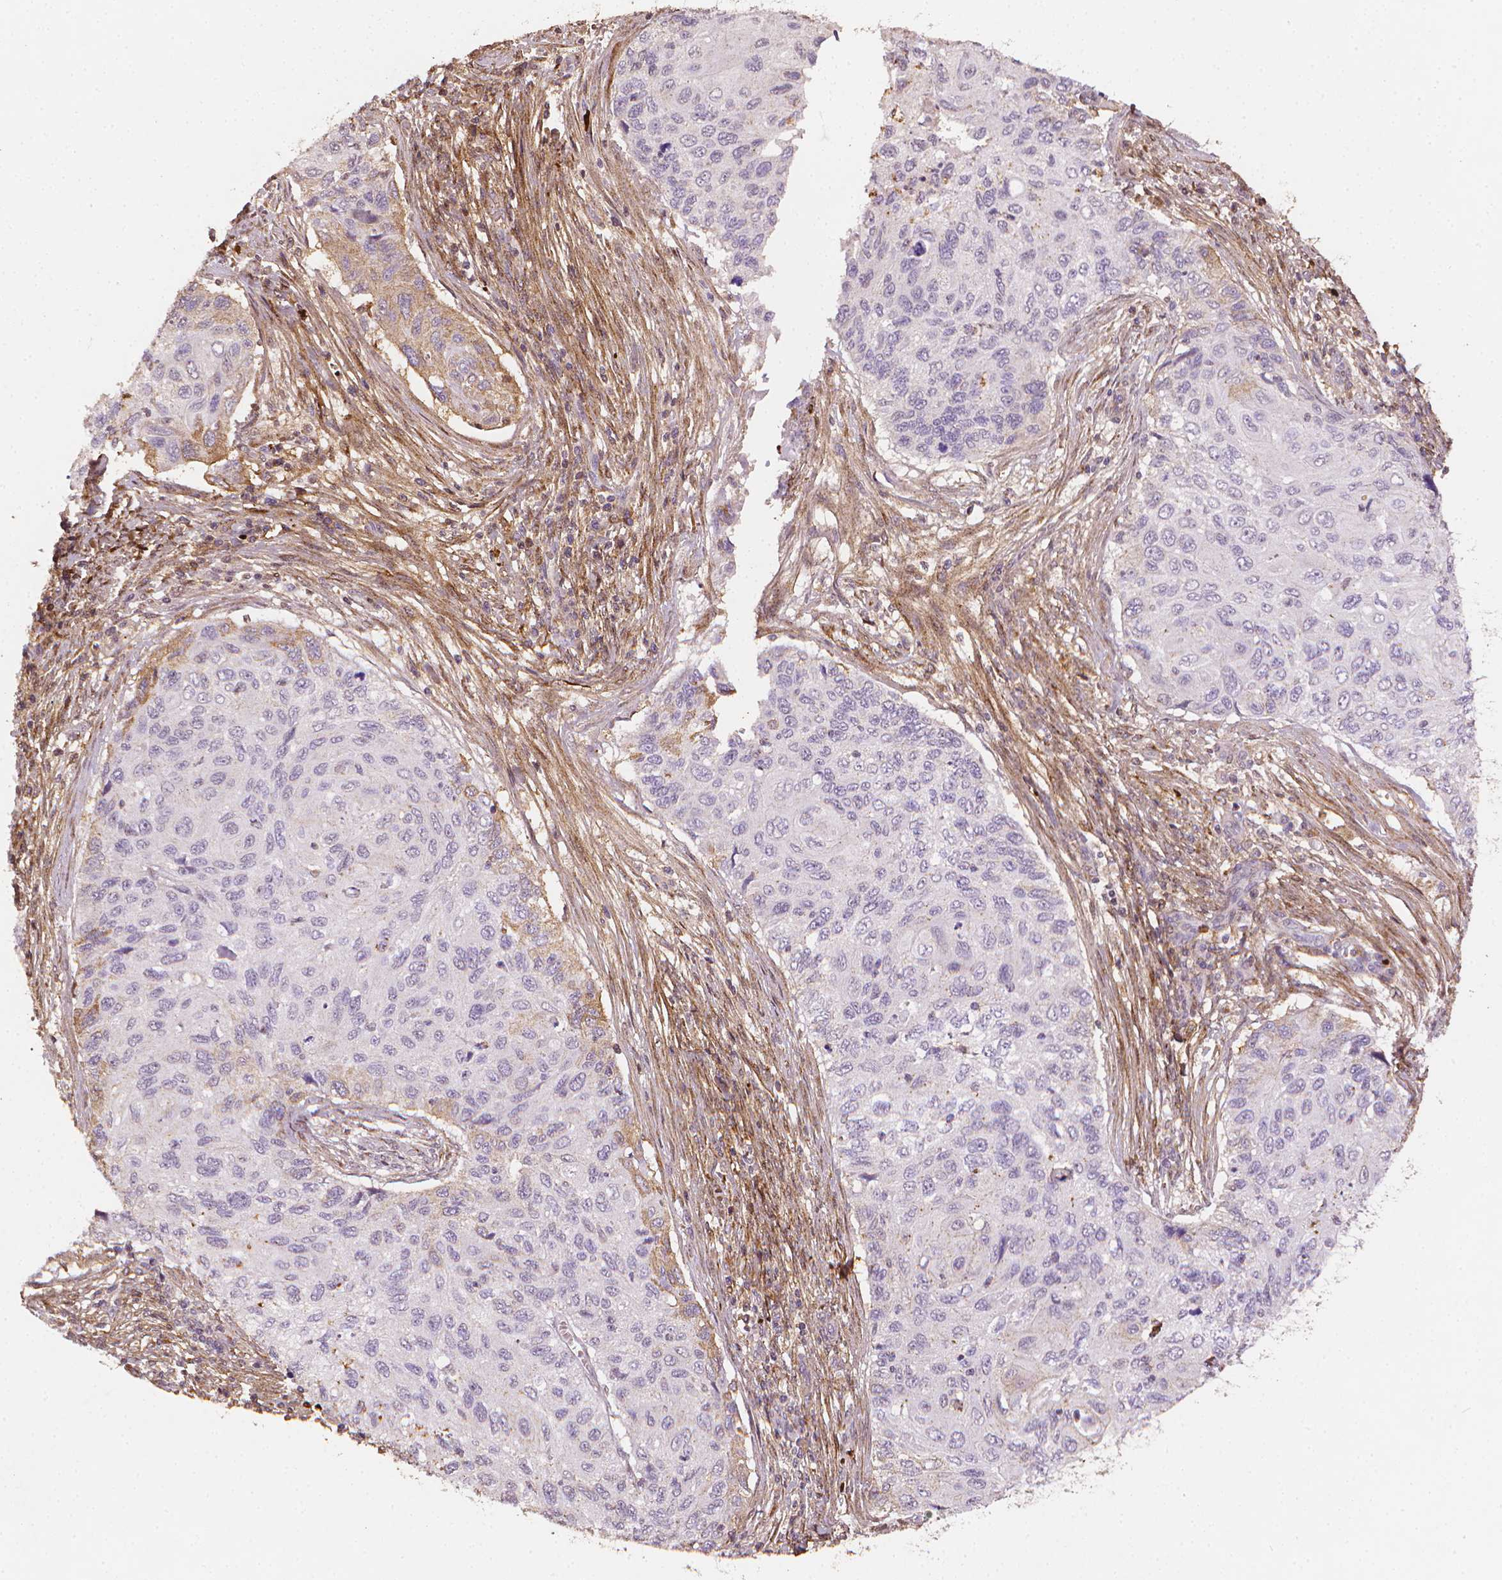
{"staining": {"intensity": "negative", "quantity": "none", "location": "none"}, "tissue": "cervical cancer", "cell_type": "Tumor cells", "image_type": "cancer", "snomed": [{"axis": "morphology", "description": "Squamous cell carcinoma, NOS"}, {"axis": "topography", "description": "Cervix"}], "caption": "Tumor cells show no significant staining in cervical cancer (squamous cell carcinoma).", "gene": "DCN", "patient": {"sex": "female", "age": 70}}